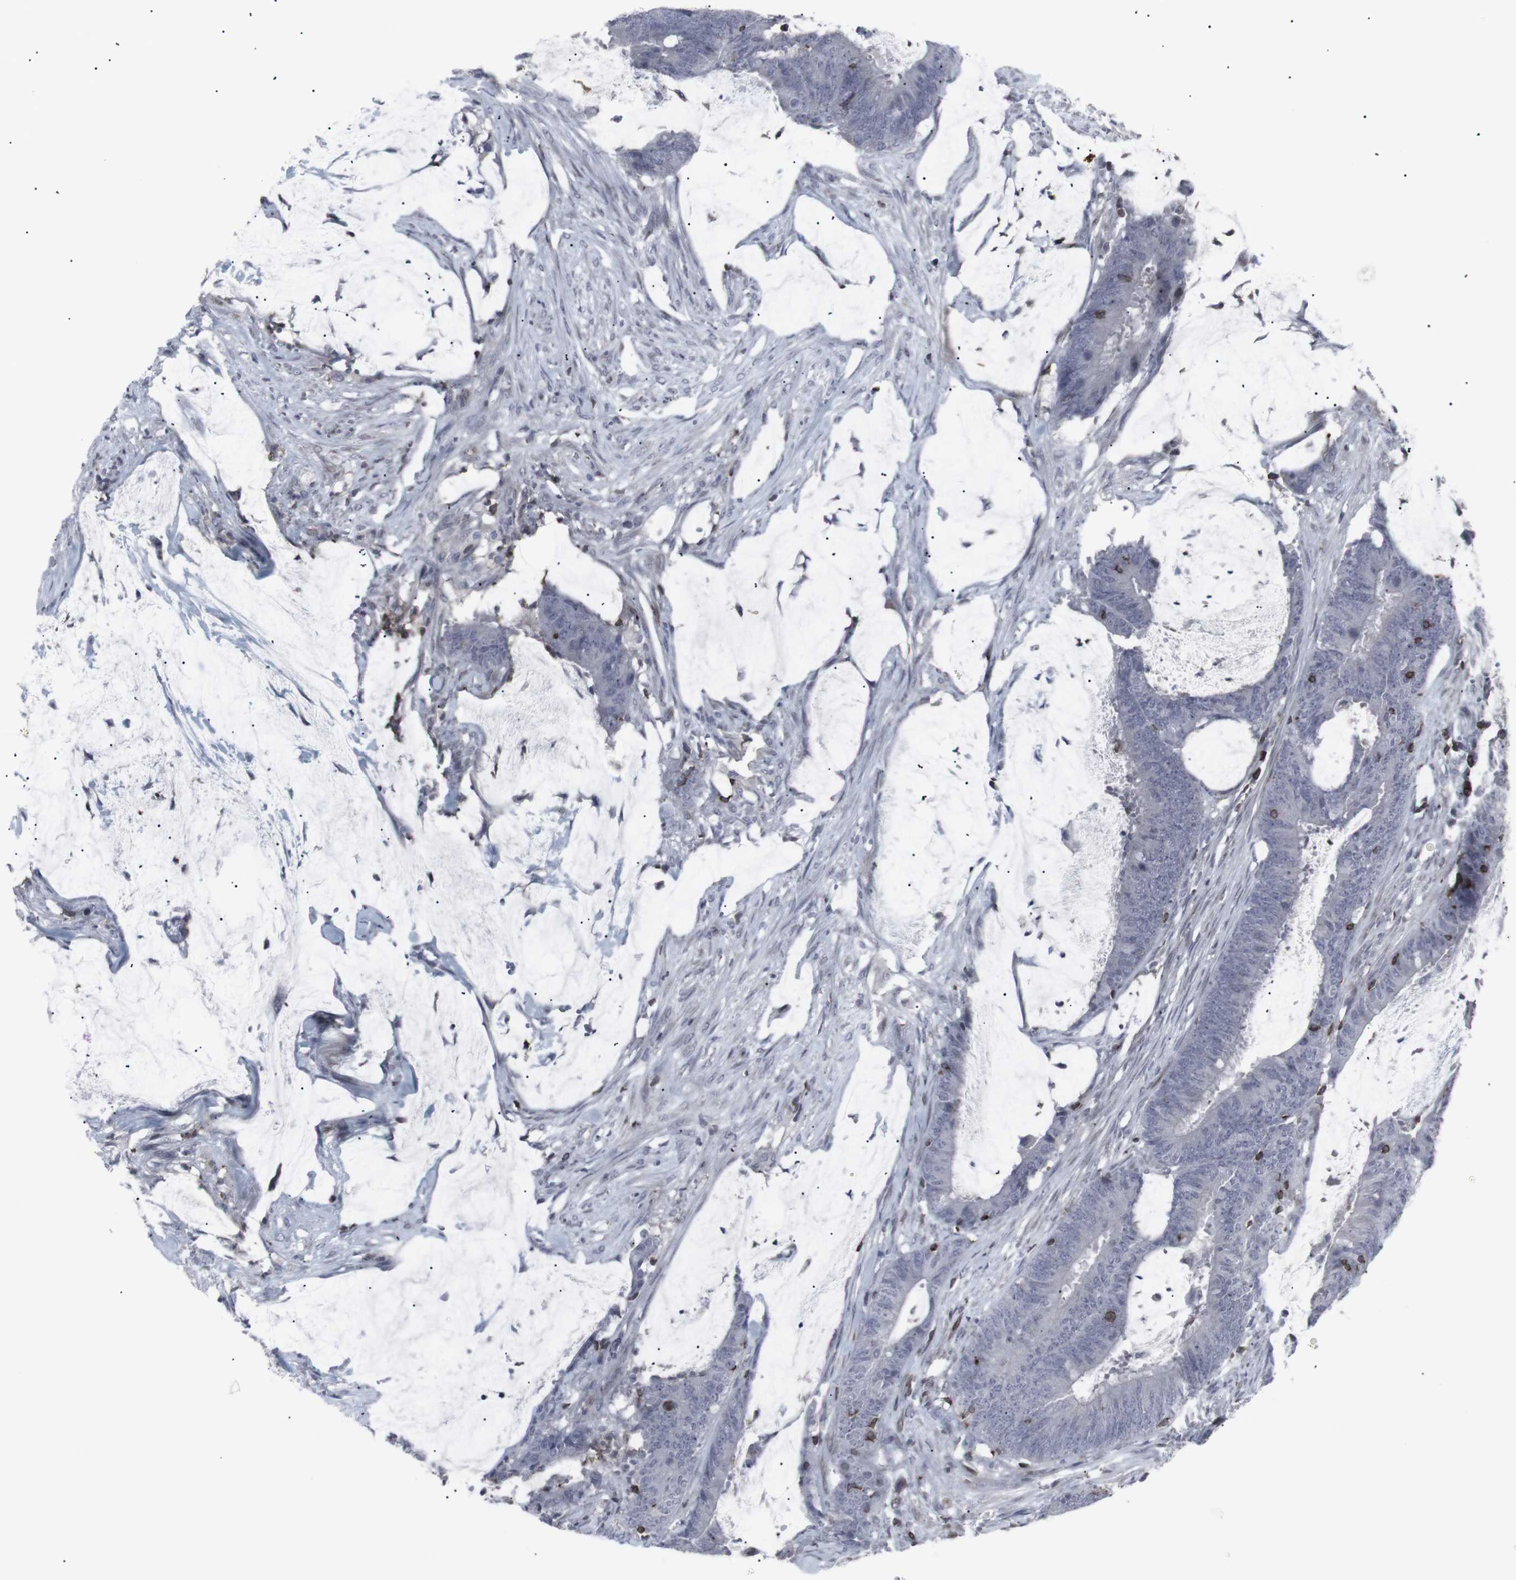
{"staining": {"intensity": "negative", "quantity": "none", "location": "none"}, "tissue": "colorectal cancer", "cell_type": "Tumor cells", "image_type": "cancer", "snomed": [{"axis": "morphology", "description": "Adenocarcinoma, NOS"}, {"axis": "topography", "description": "Rectum"}], "caption": "IHC image of colorectal cancer (adenocarcinoma) stained for a protein (brown), which demonstrates no expression in tumor cells.", "gene": "APOBEC2", "patient": {"sex": "female", "age": 66}}